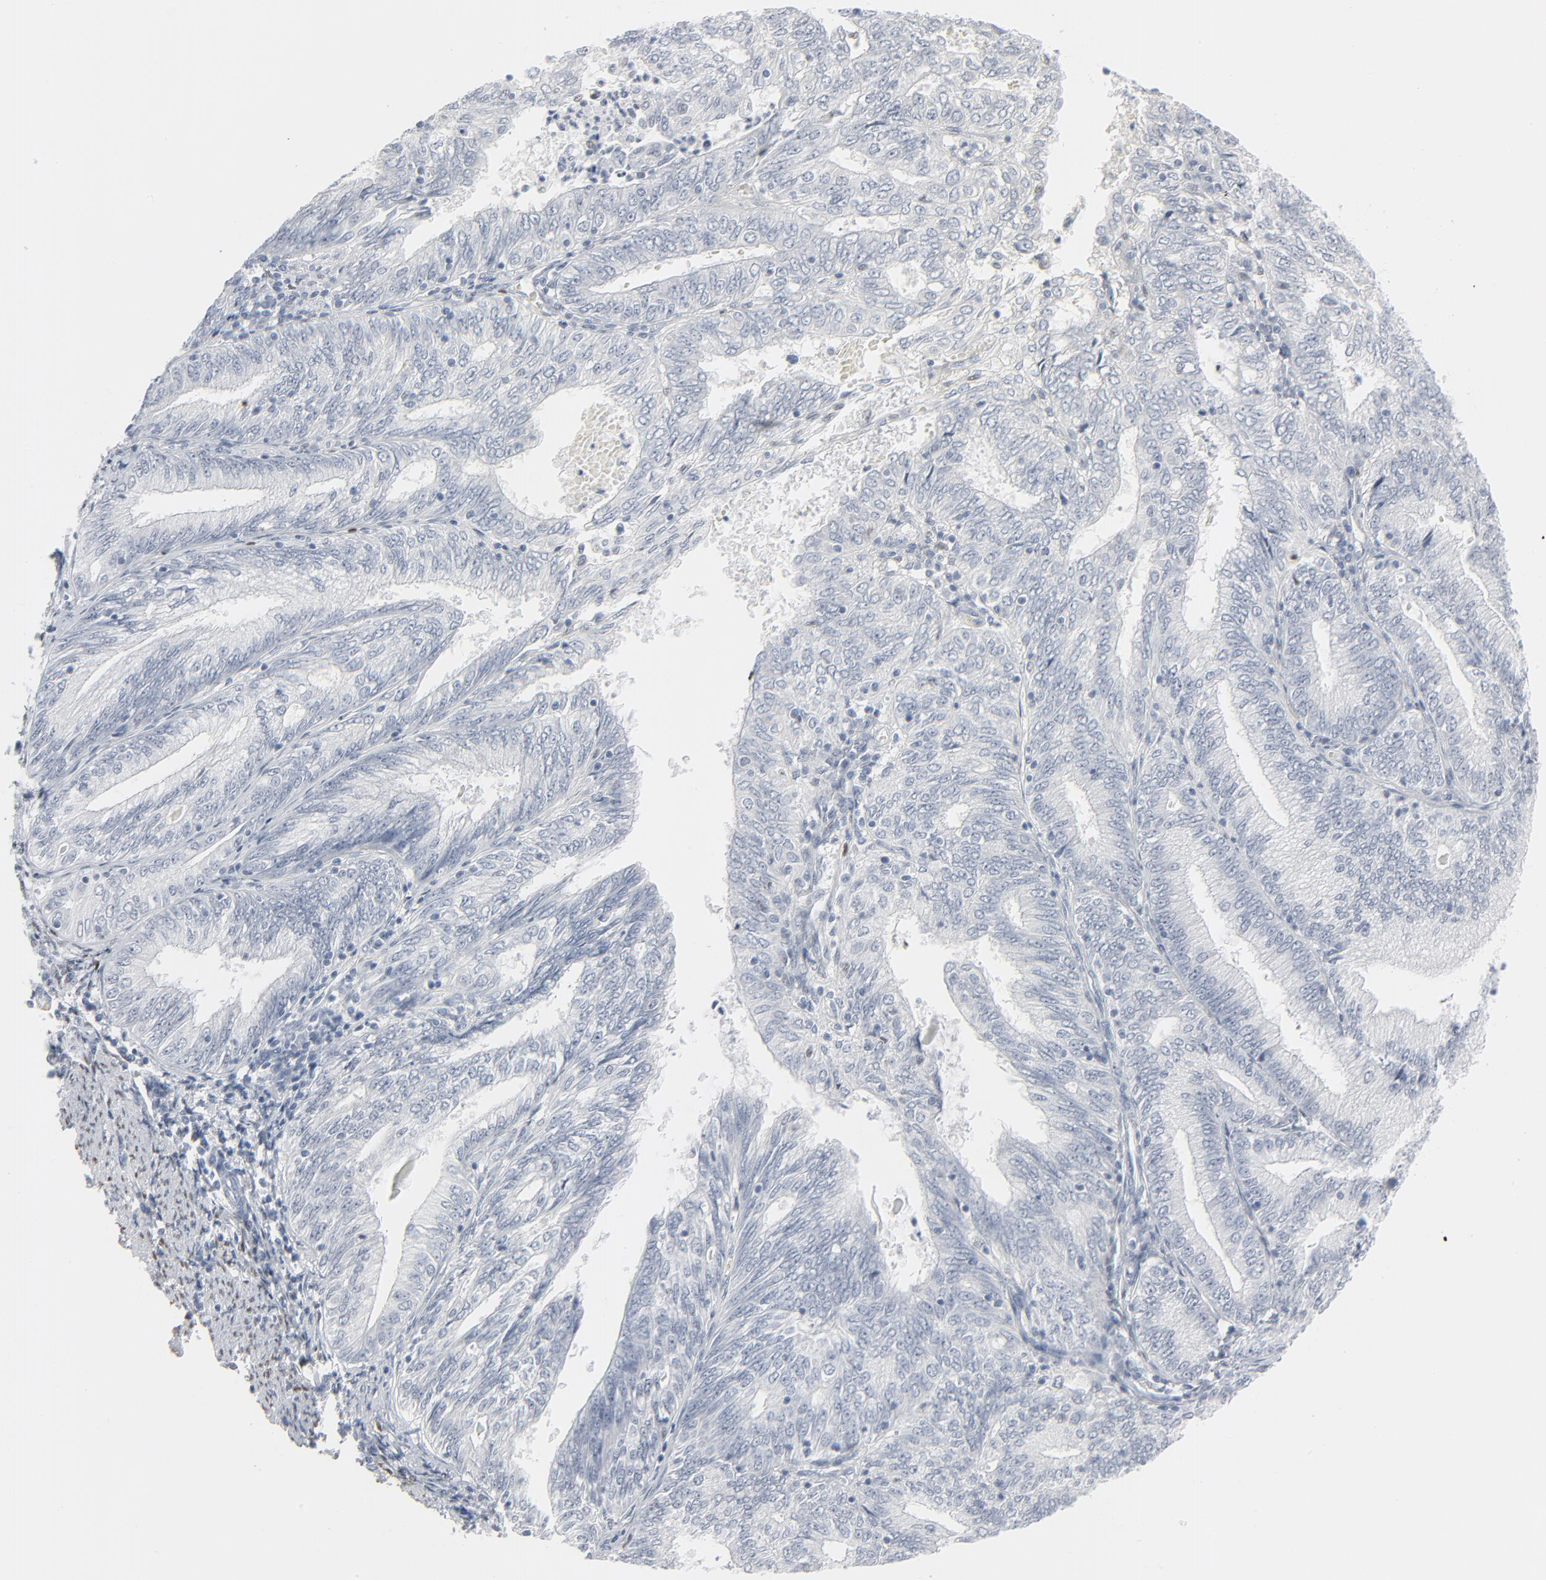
{"staining": {"intensity": "negative", "quantity": "none", "location": "none"}, "tissue": "endometrial cancer", "cell_type": "Tumor cells", "image_type": "cancer", "snomed": [{"axis": "morphology", "description": "Adenocarcinoma, NOS"}, {"axis": "topography", "description": "Endometrium"}], "caption": "The micrograph exhibits no significant positivity in tumor cells of endometrial adenocarcinoma.", "gene": "MITF", "patient": {"sex": "female", "age": 56}}